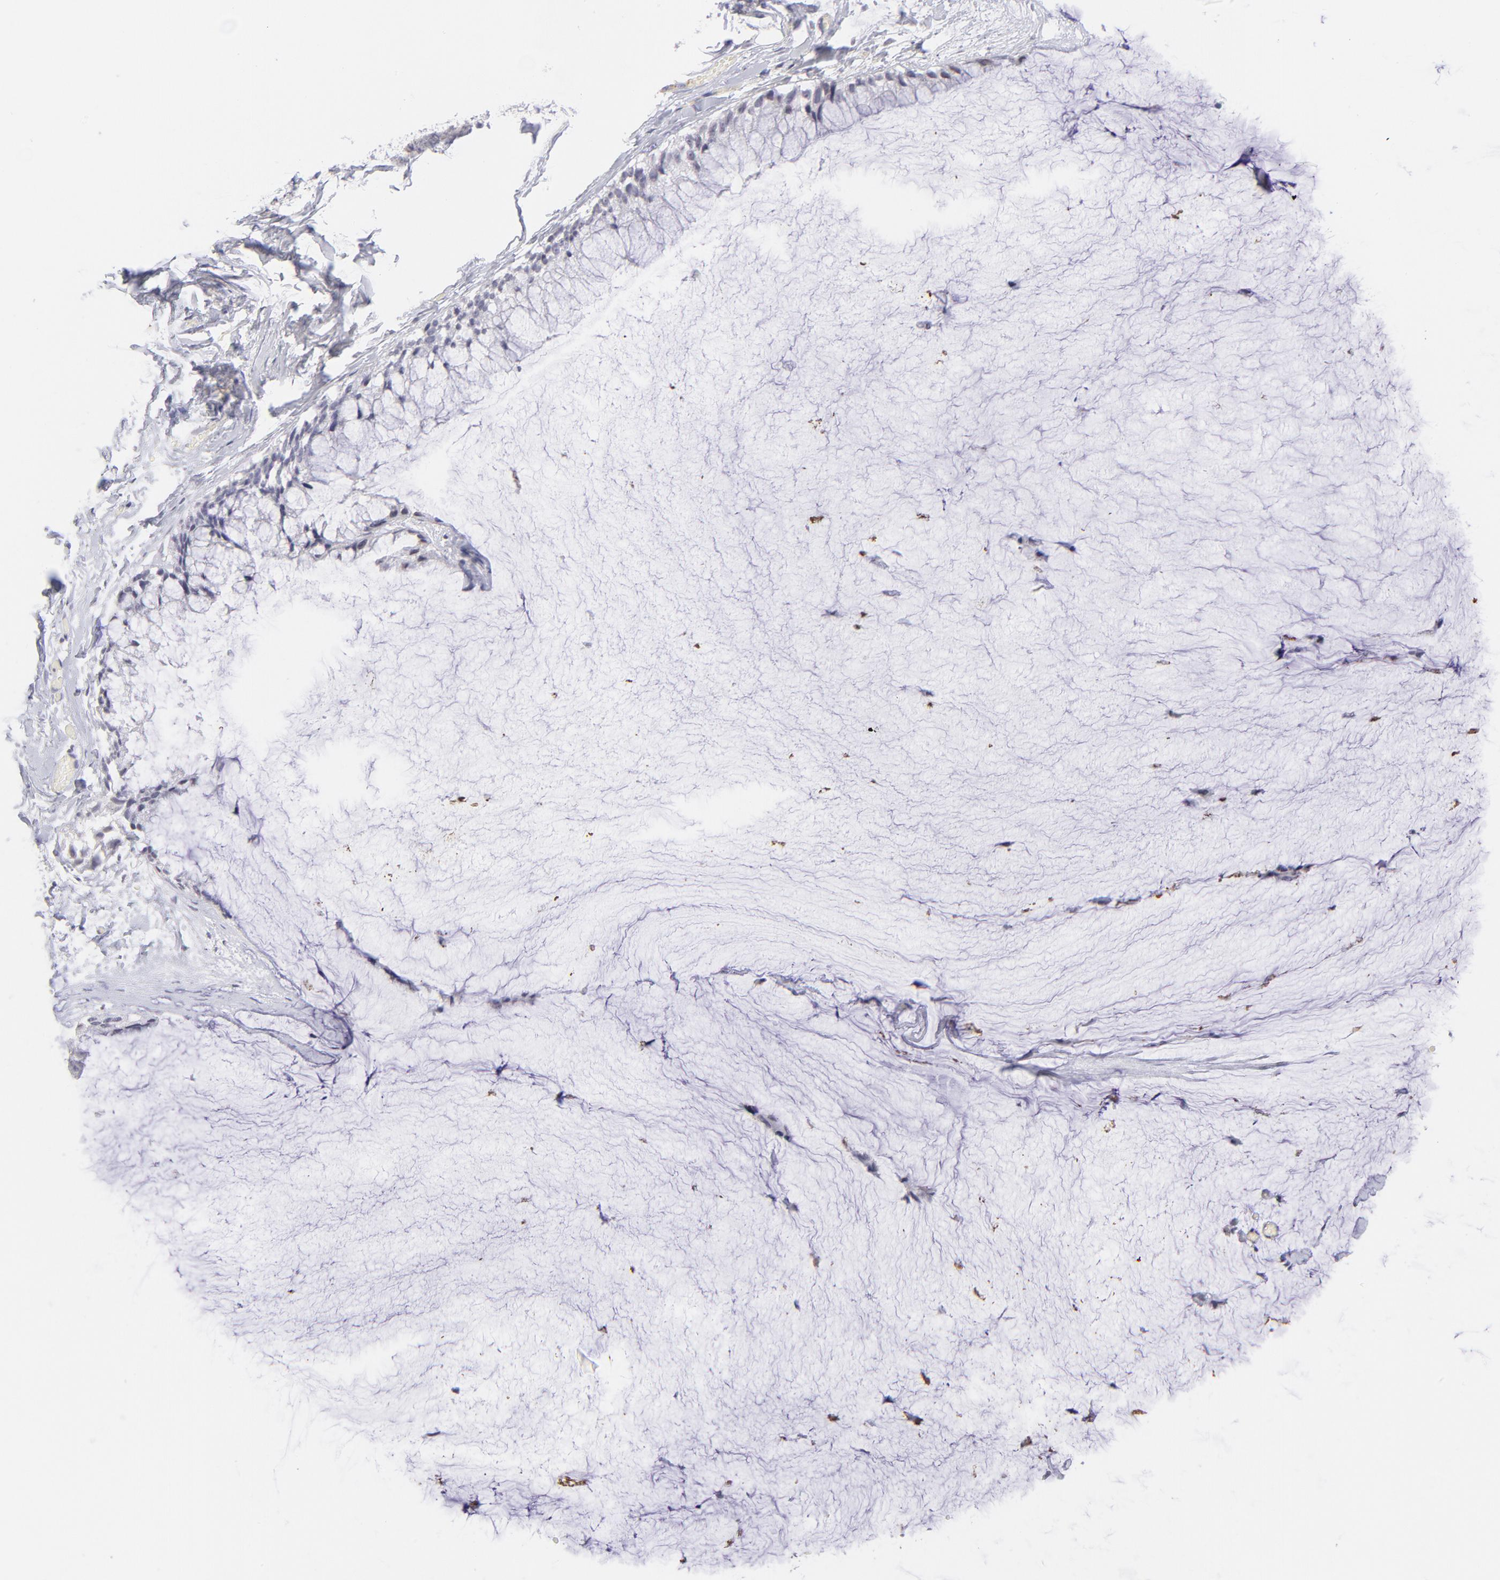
{"staining": {"intensity": "negative", "quantity": "none", "location": "none"}, "tissue": "ovarian cancer", "cell_type": "Tumor cells", "image_type": "cancer", "snomed": [{"axis": "morphology", "description": "Cystadenocarcinoma, mucinous, NOS"}, {"axis": "topography", "description": "Ovary"}], "caption": "This is an immunohistochemistry image of ovarian cancer (mucinous cystadenocarcinoma). There is no positivity in tumor cells.", "gene": "LTB4R", "patient": {"sex": "female", "age": 39}}